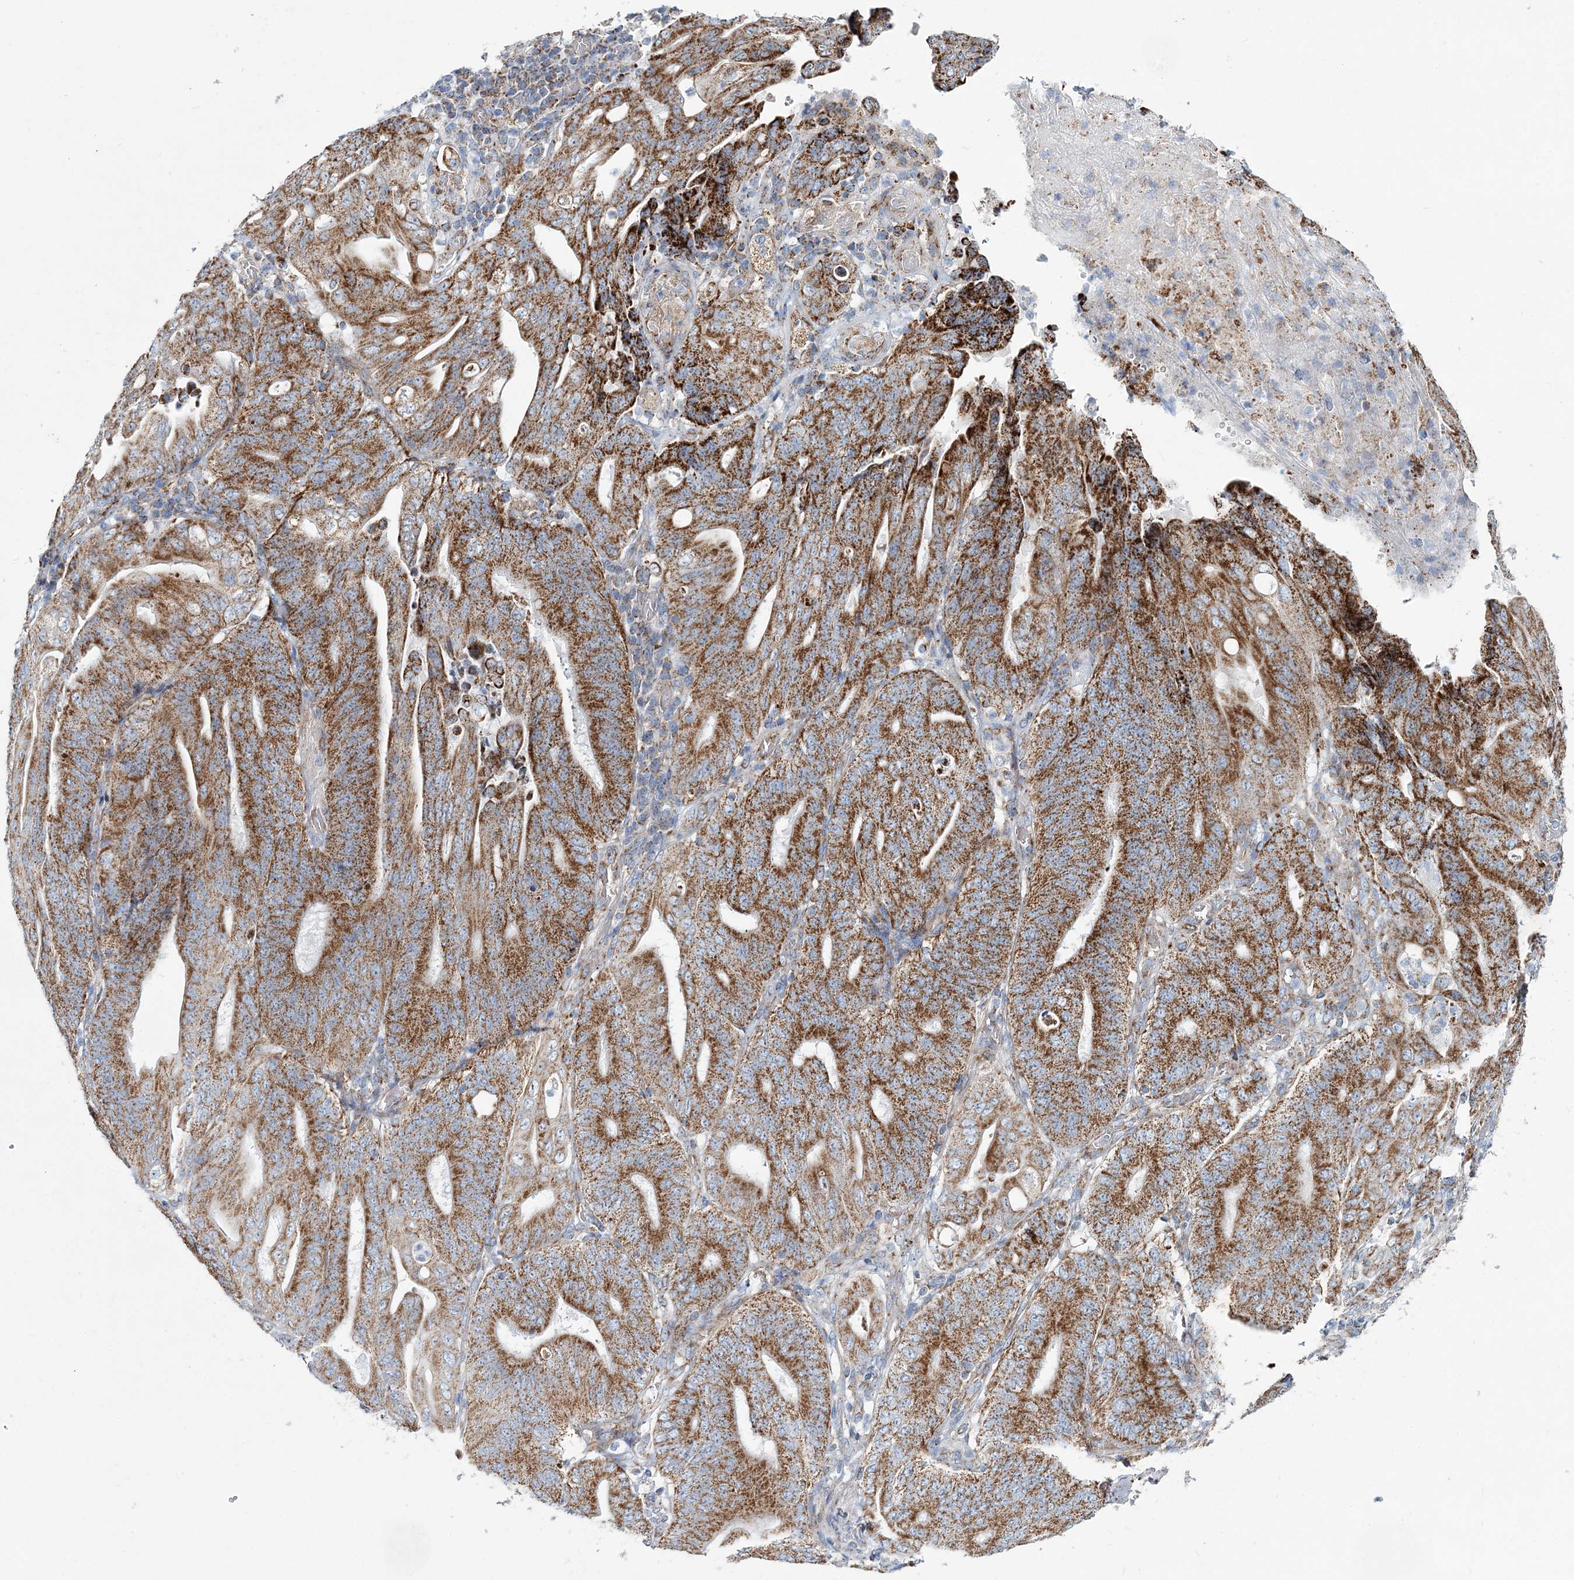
{"staining": {"intensity": "moderate", "quantity": ">75%", "location": "cytoplasmic/membranous"}, "tissue": "stomach cancer", "cell_type": "Tumor cells", "image_type": "cancer", "snomed": [{"axis": "morphology", "description": "Adenocarcinoma, NOS"}, {"axis": "topography", "description": "Stomach"}], "caption": "Moderate cytoplasmic/membranous positivity is appreciated in about >75% of tumor cells in adenocarcinoma (stomach). (Stains: DAB in brown, nuclei in blue, Microscopy: brightfield microscopy at high magnification).", "gene": "ARHGAP6", "patient": {"sex": "female", "age": 73}}